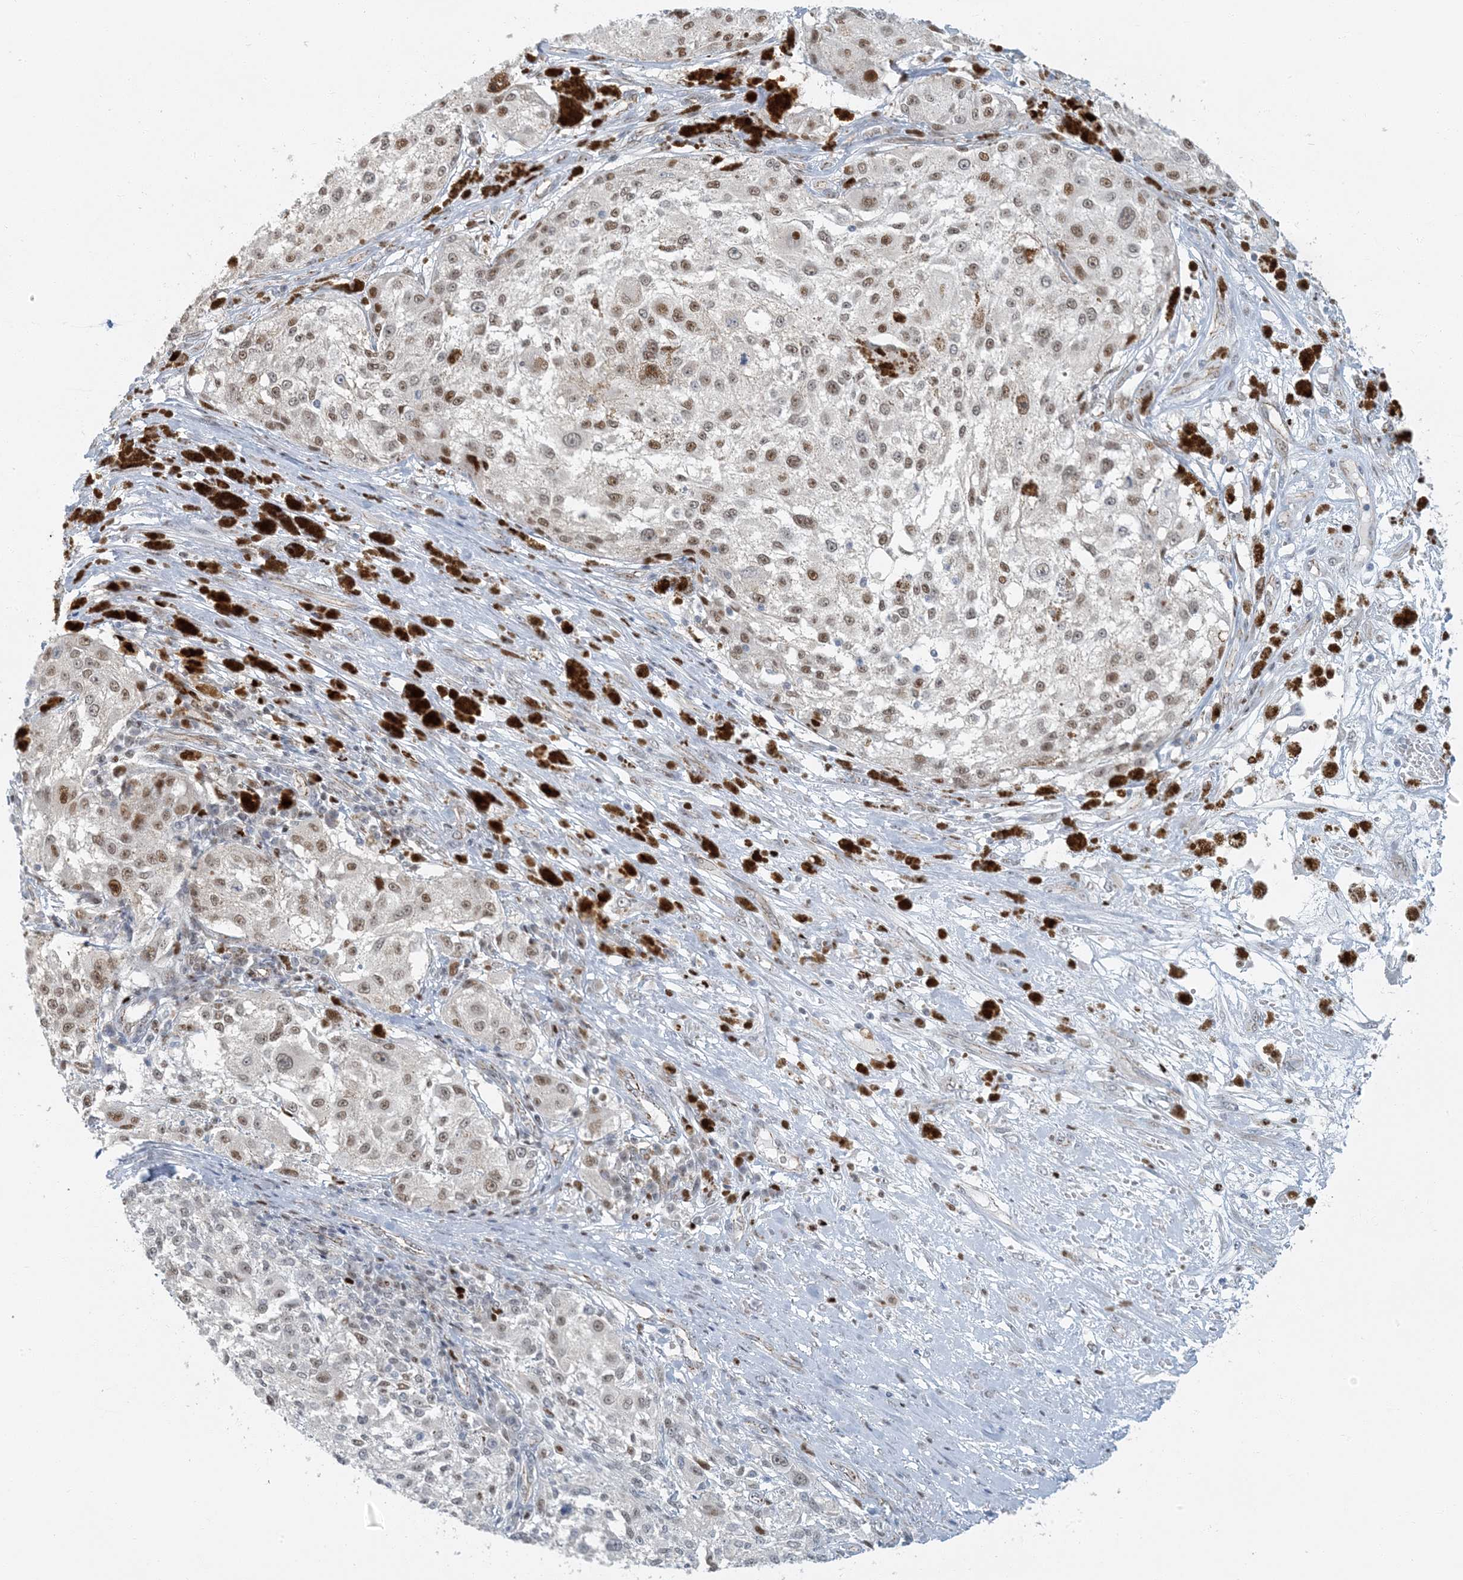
{"staining": {"intensity": "moderate", "quantity": ">75%", "location": "nuclear"}, "tissue": "melanoma", "cell_type": "Tumor cells", "image_type": "cancer", "snomed": [{"axis": "morphology", "description": "Necrosis, NOS"}, {"axis": "morphology", "description": "Malignant melanoma, NOS"}, {"axis": "topography", "description": "Skin"}], "caption": "A high-resolution image shows immunohistochemistry staining of malignant melanoma, which displays moderate nuclear positivity in approximately >75% of tumor cells. (Brightfield microscopy of DAB IHC at high magnification).", "gene": "AK9", "patient": {"sex": "female", "age": 87}}